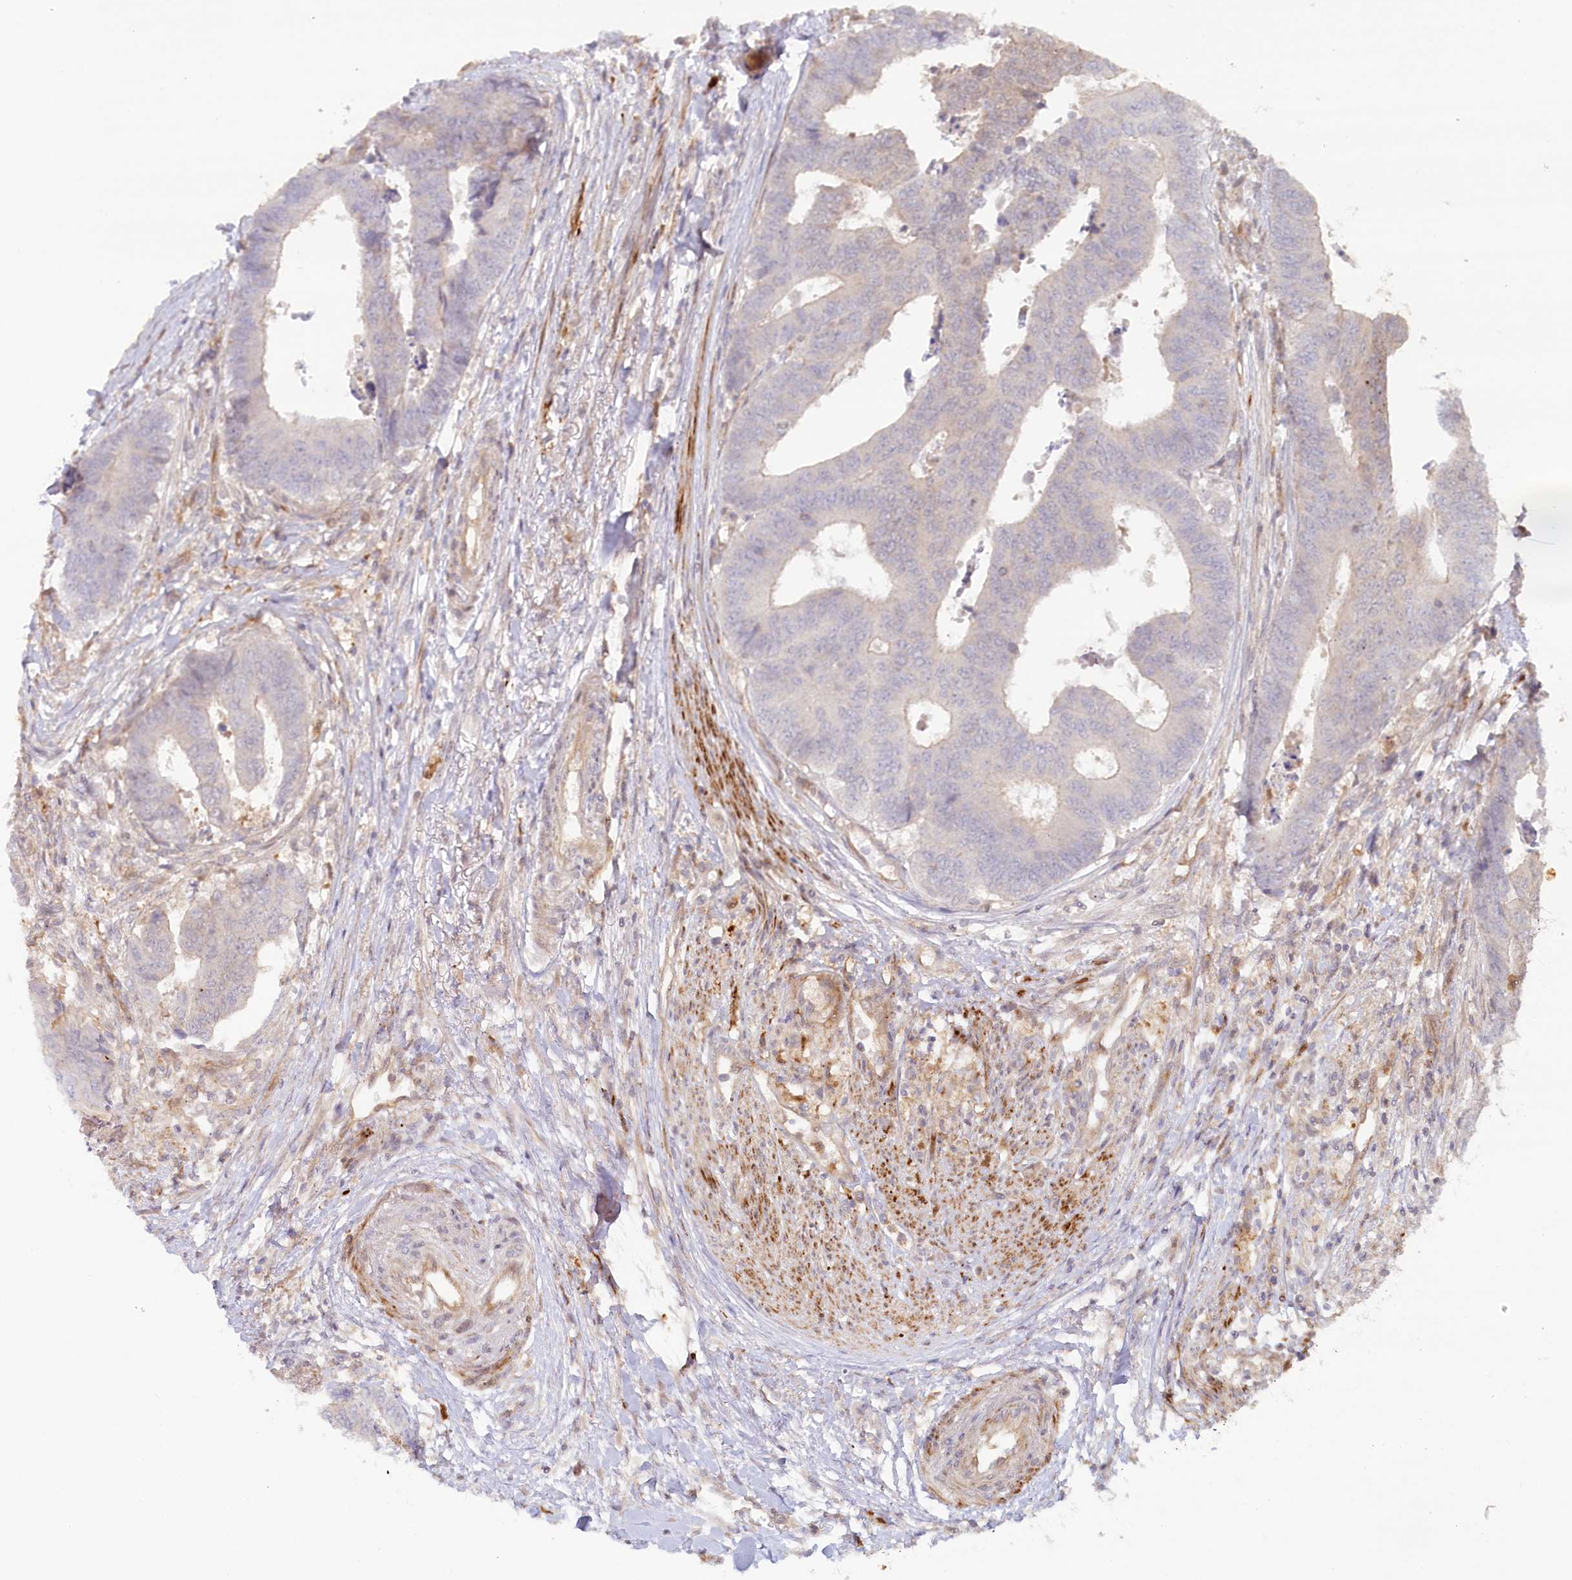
{"staining": {"intensity": "negative", "quantity": "none", "location": "none"}, "tissue": "colorectal cancer", "cell_type": "Tumor cells", "image_type": "cancer", "snomed": [{"axis": "morphology", "description": "Adenocarcinoma, NOS"}, {"axis": "topography", "description": "Rectum"}], "caption": "An immunohistochemistry (IHC) image of colorectal cancer (adenocarcinoma) is shown. There is no staining in tumor cells of colorectal cancer (adenocarcinoma). (Stains: DAB immunohistochemistry (IHC) with hematoxylin counter stain, Microscopy: brightfield microscopy at high magnification).", "gene": "GBE1", "patient": {"sex": "male", "age": 84}}